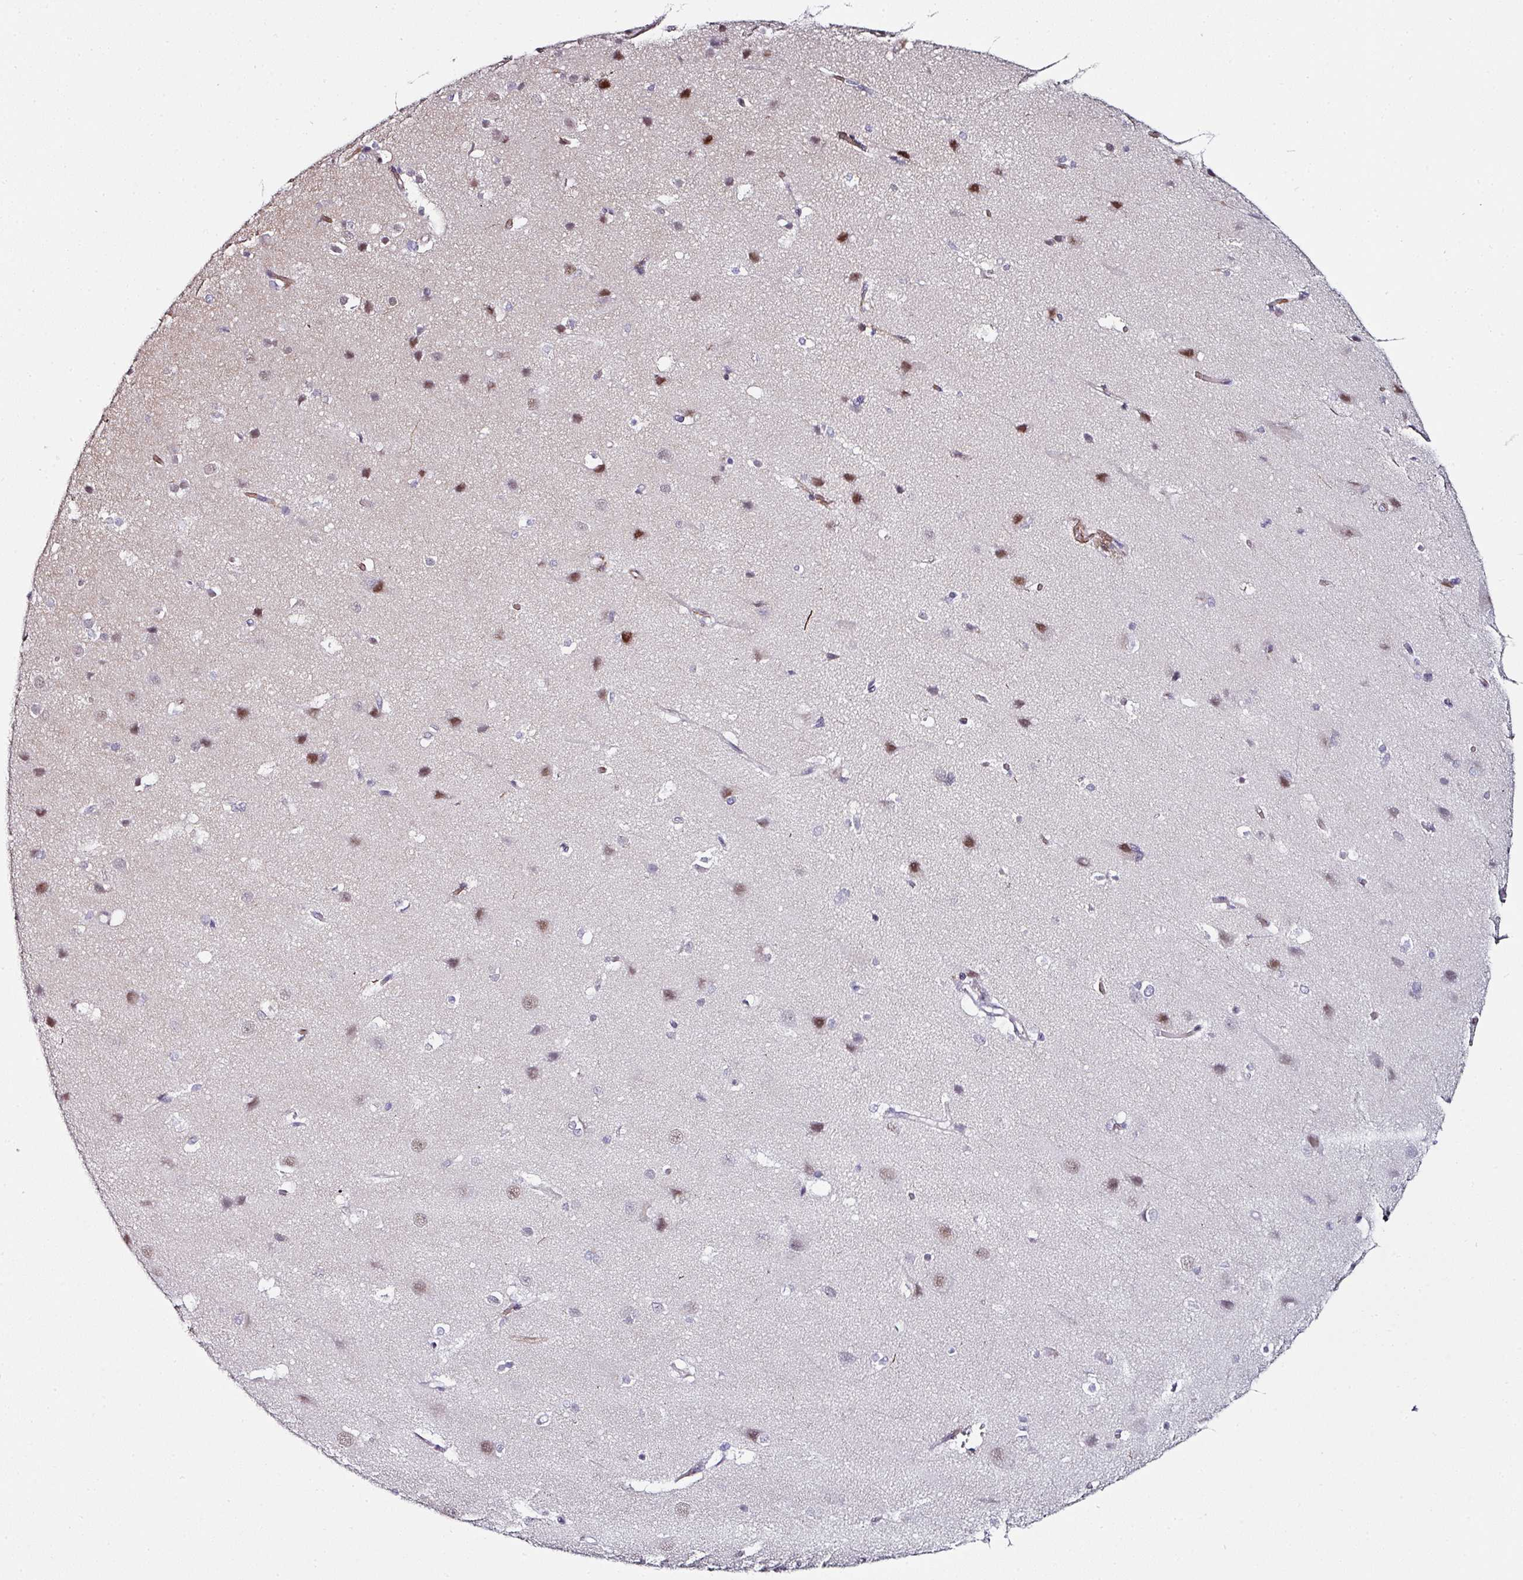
{"staining": {"intensity": "strong", "quantity": "<25%", "location": "cytoplasmic/membranous"}, "tissue": "cerebral cortex", "cell_type": "Endothelial cells", "image_type": "normal", "snomed": [{"axis": "morphology", "description": "Normal tissue, NOS"}, {"axis": "topography", "description": "Cerebral cortex"}], "caption": "Immunohistochemical staining of unremarkable human cerebral cortex demonstrates <25% levels of strong cytoplasmic/membranous protein positivity in approximately <25% of endothelial cells.", "gene": "TMPRSS9", "patient": {"sex": "male", "age": 37}}